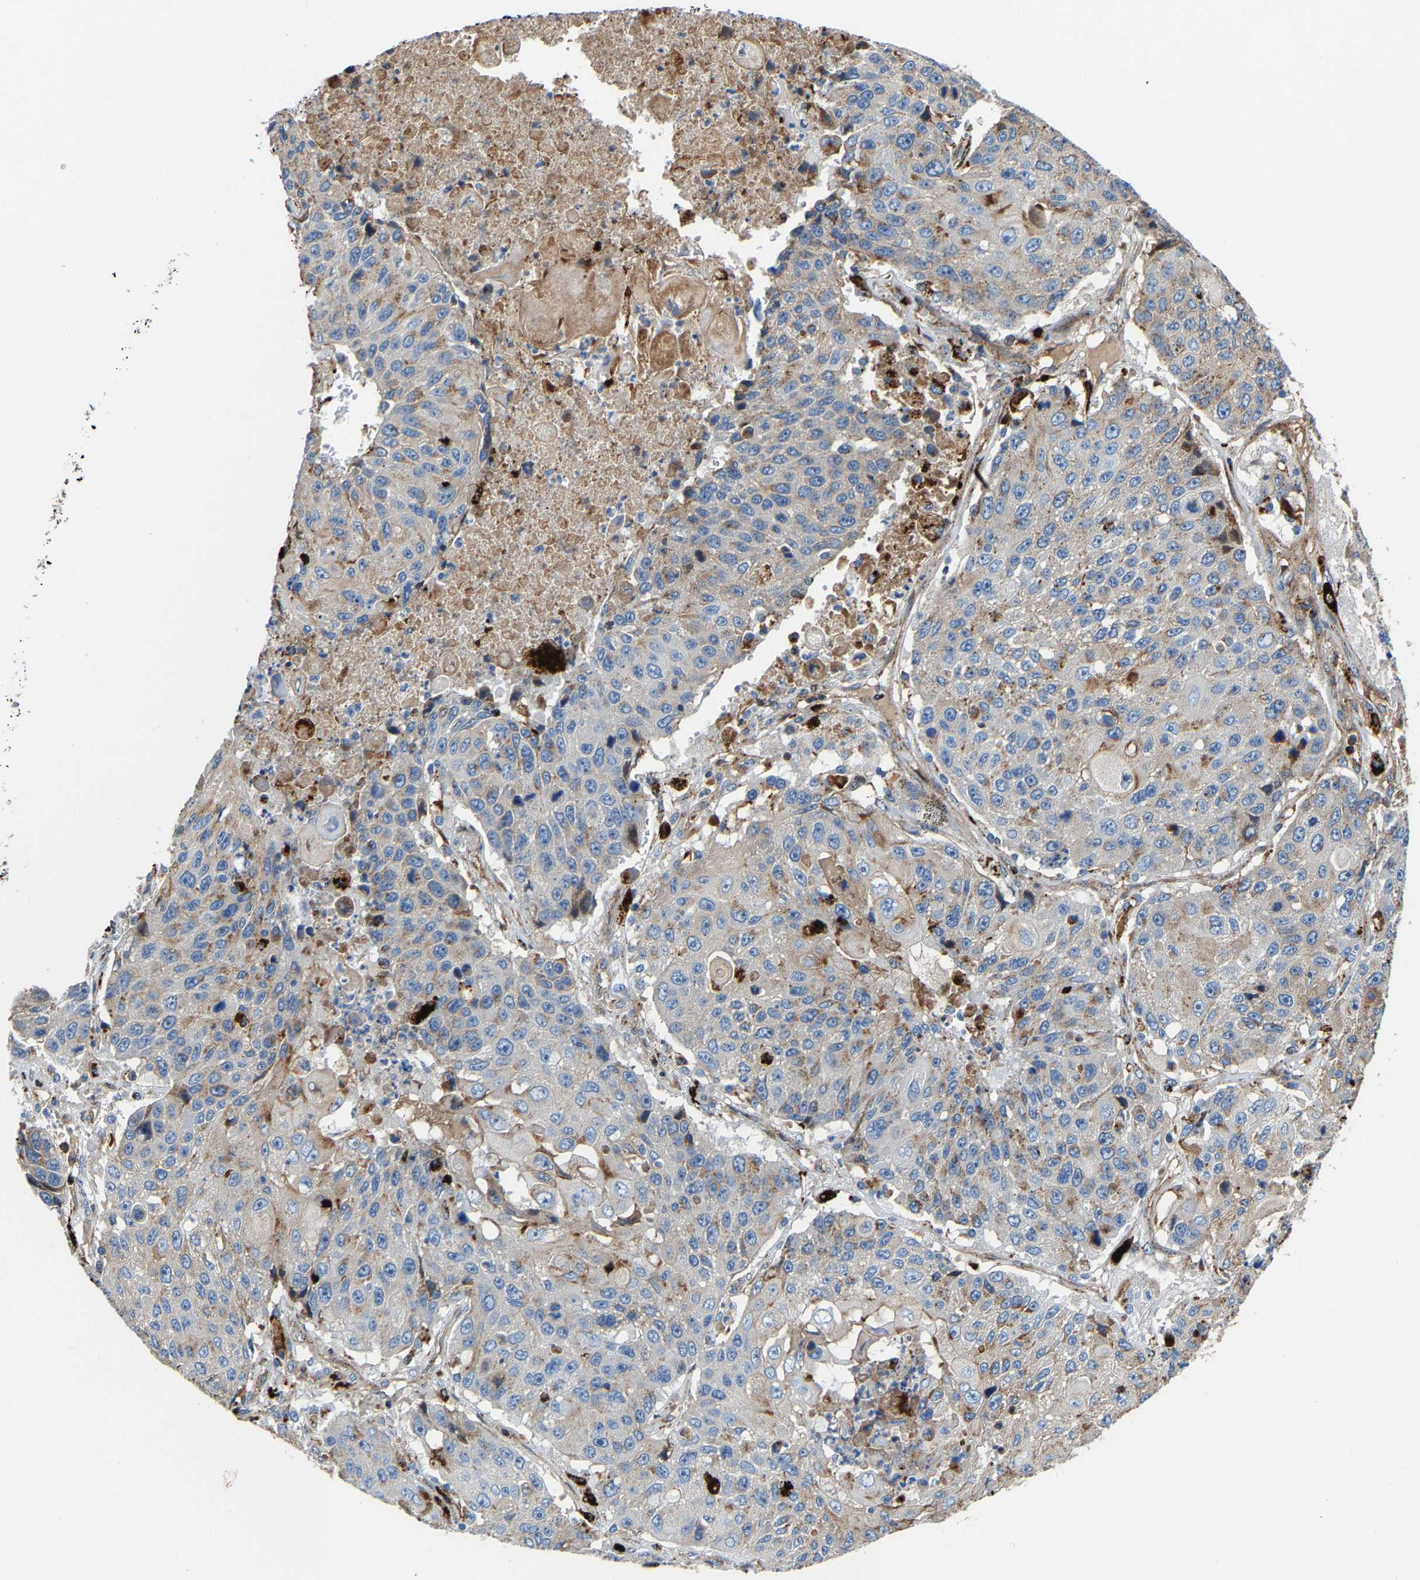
{"staining": {"intensity": "negative", "quantity": "none", "location": "none"}, "tissue": "lung cancer", "cell_type": "Tumor cells", "image_type": "cancer", "snomed": [{"axis": "morphology", "description": "Squamous cell carcinoma, NOS"}, {"axis": "topography", "description": "Lung"}], "caption": "Immunohistochemistry photomicrograph of neoplastic tissue: squamous cell carcinoma (lung) stained with DAB (3,3'-diaminobenzidine) displays no significant protein staining in tumor cells.", "gene": "DPP7", "patient": {"sex": "male", "age": 61}}